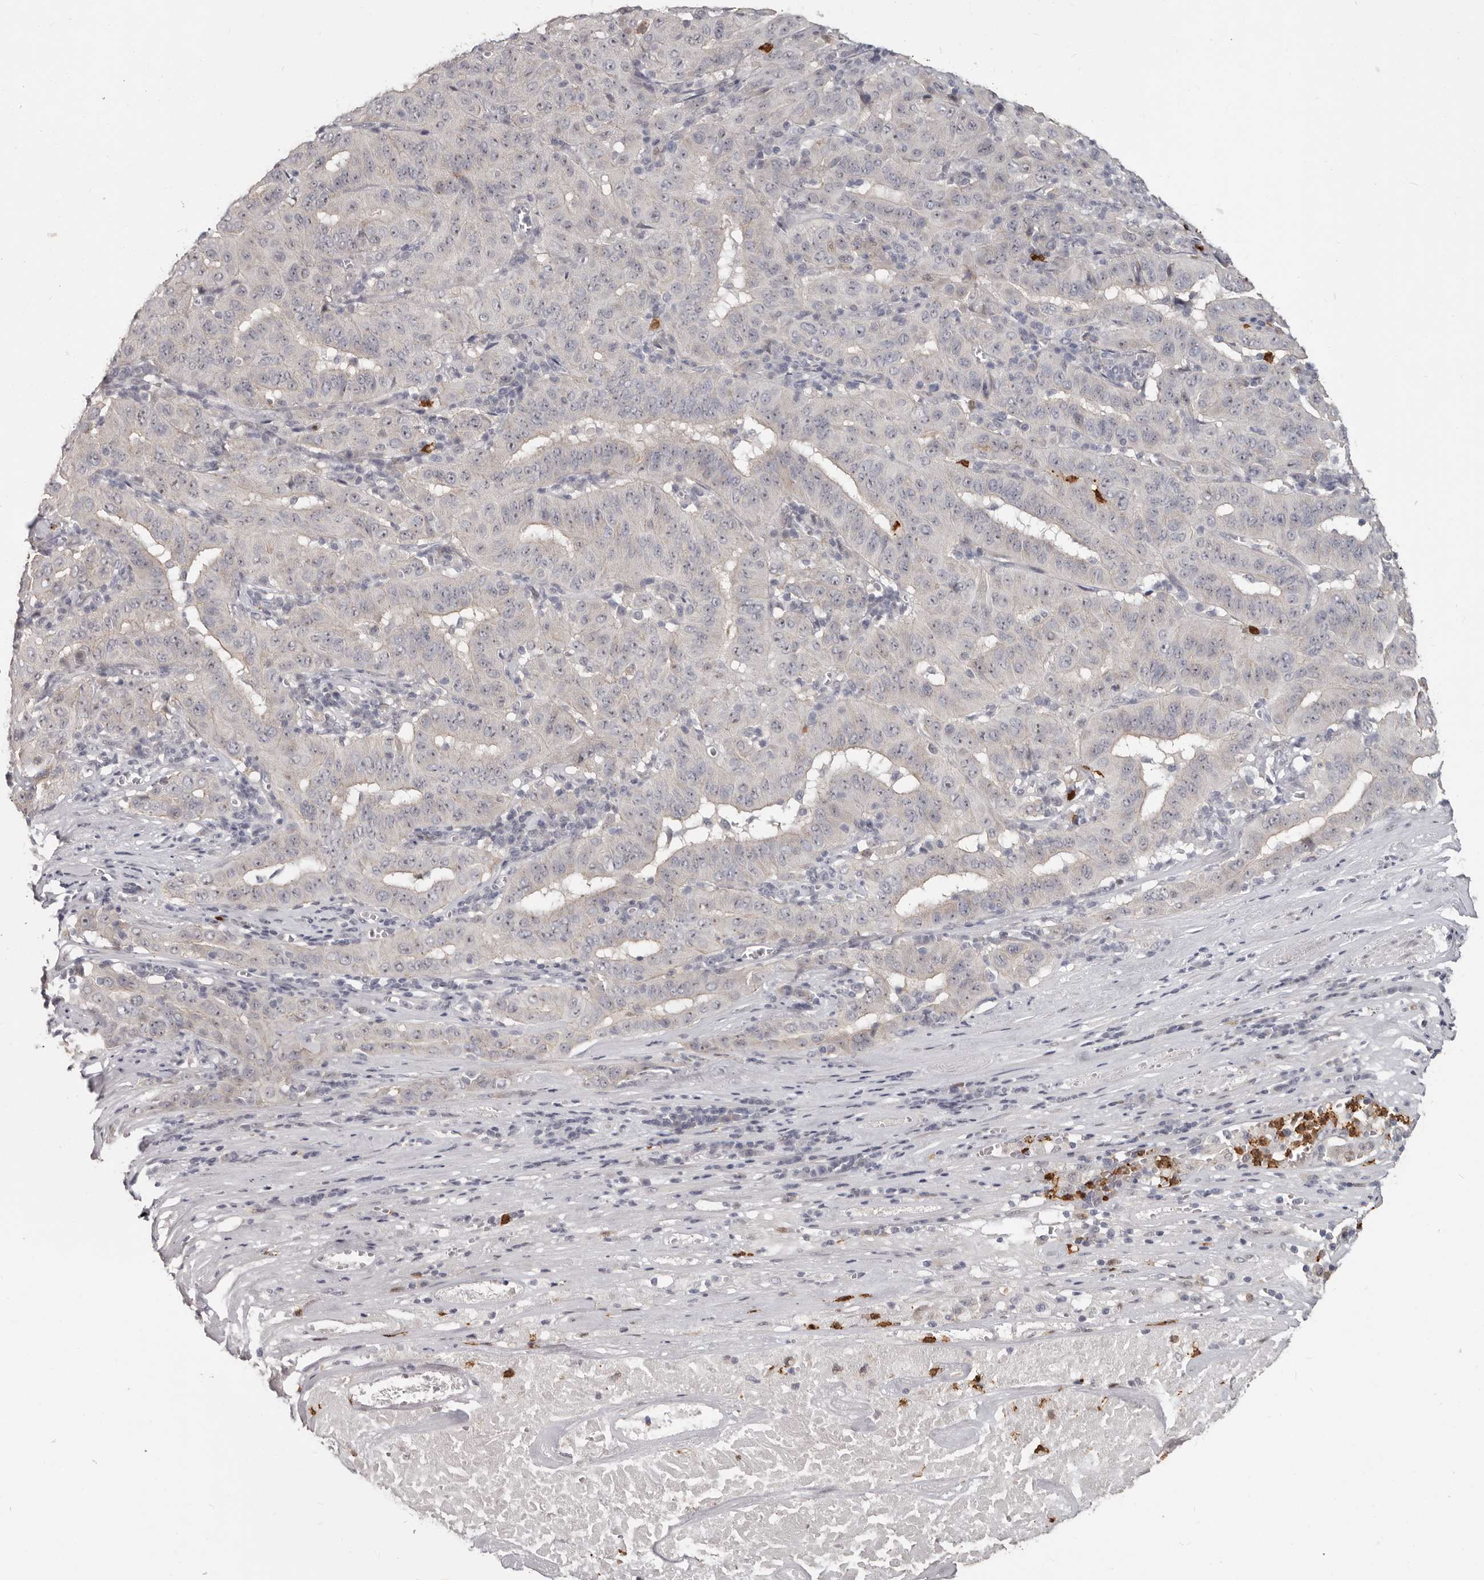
{"staining": {"intensity": "negative", "quantity": "none", "location": "none"}, "tissue": "pancreatic cancer", "cell_type": "Tumor cells", "image_type": "cancer", "snomed": [{"axis": "morphology", "description": "Adenocarcinoma, NOS"}, {"axis": "topography", "description": "Pancreas"}], "caption": "There is no significant positivity in tumor cells of pancreatic cancer.", "gene": "GPR157", "patient": {"sex": "male", "age": 63}}